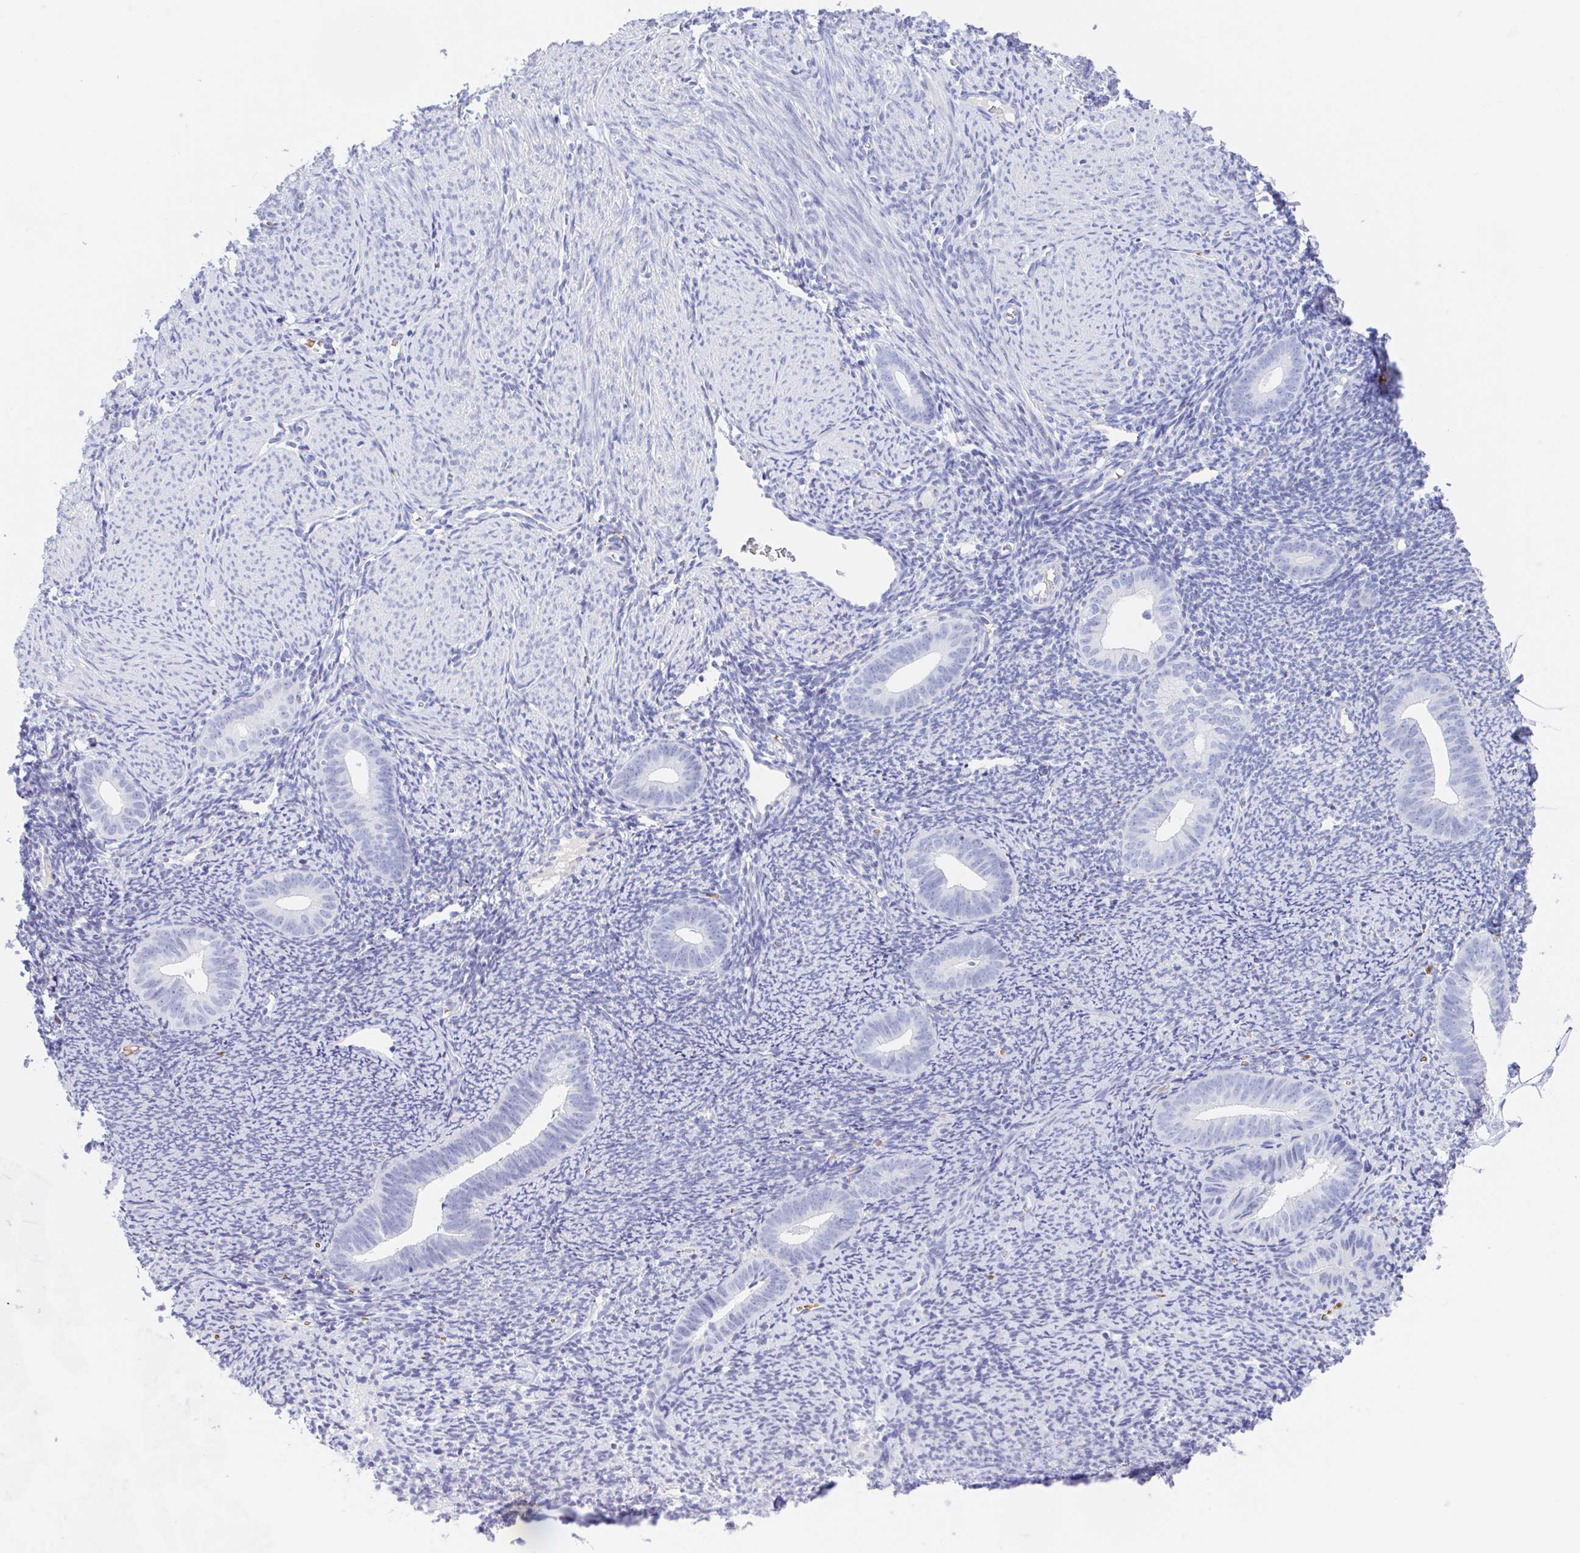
{"staining": {"intensity": "negative", "quantity": "none", "location": "none"}, "tissue": "endometrium", "cell_type": "Cells in endometrial stroma", "image_type": "normal", "snomed": [{"axis": "morphology", "description": "Normal tissue, NOS"}, {"axis": "topography", "description": "Endometrium"}], "caption": "Protein analysis of normal endometrium exhibits no significant positivity in cells in endometrial stroma.", "gene": "ANKRD9", "patient": {"sex": "female", "age": 39}}